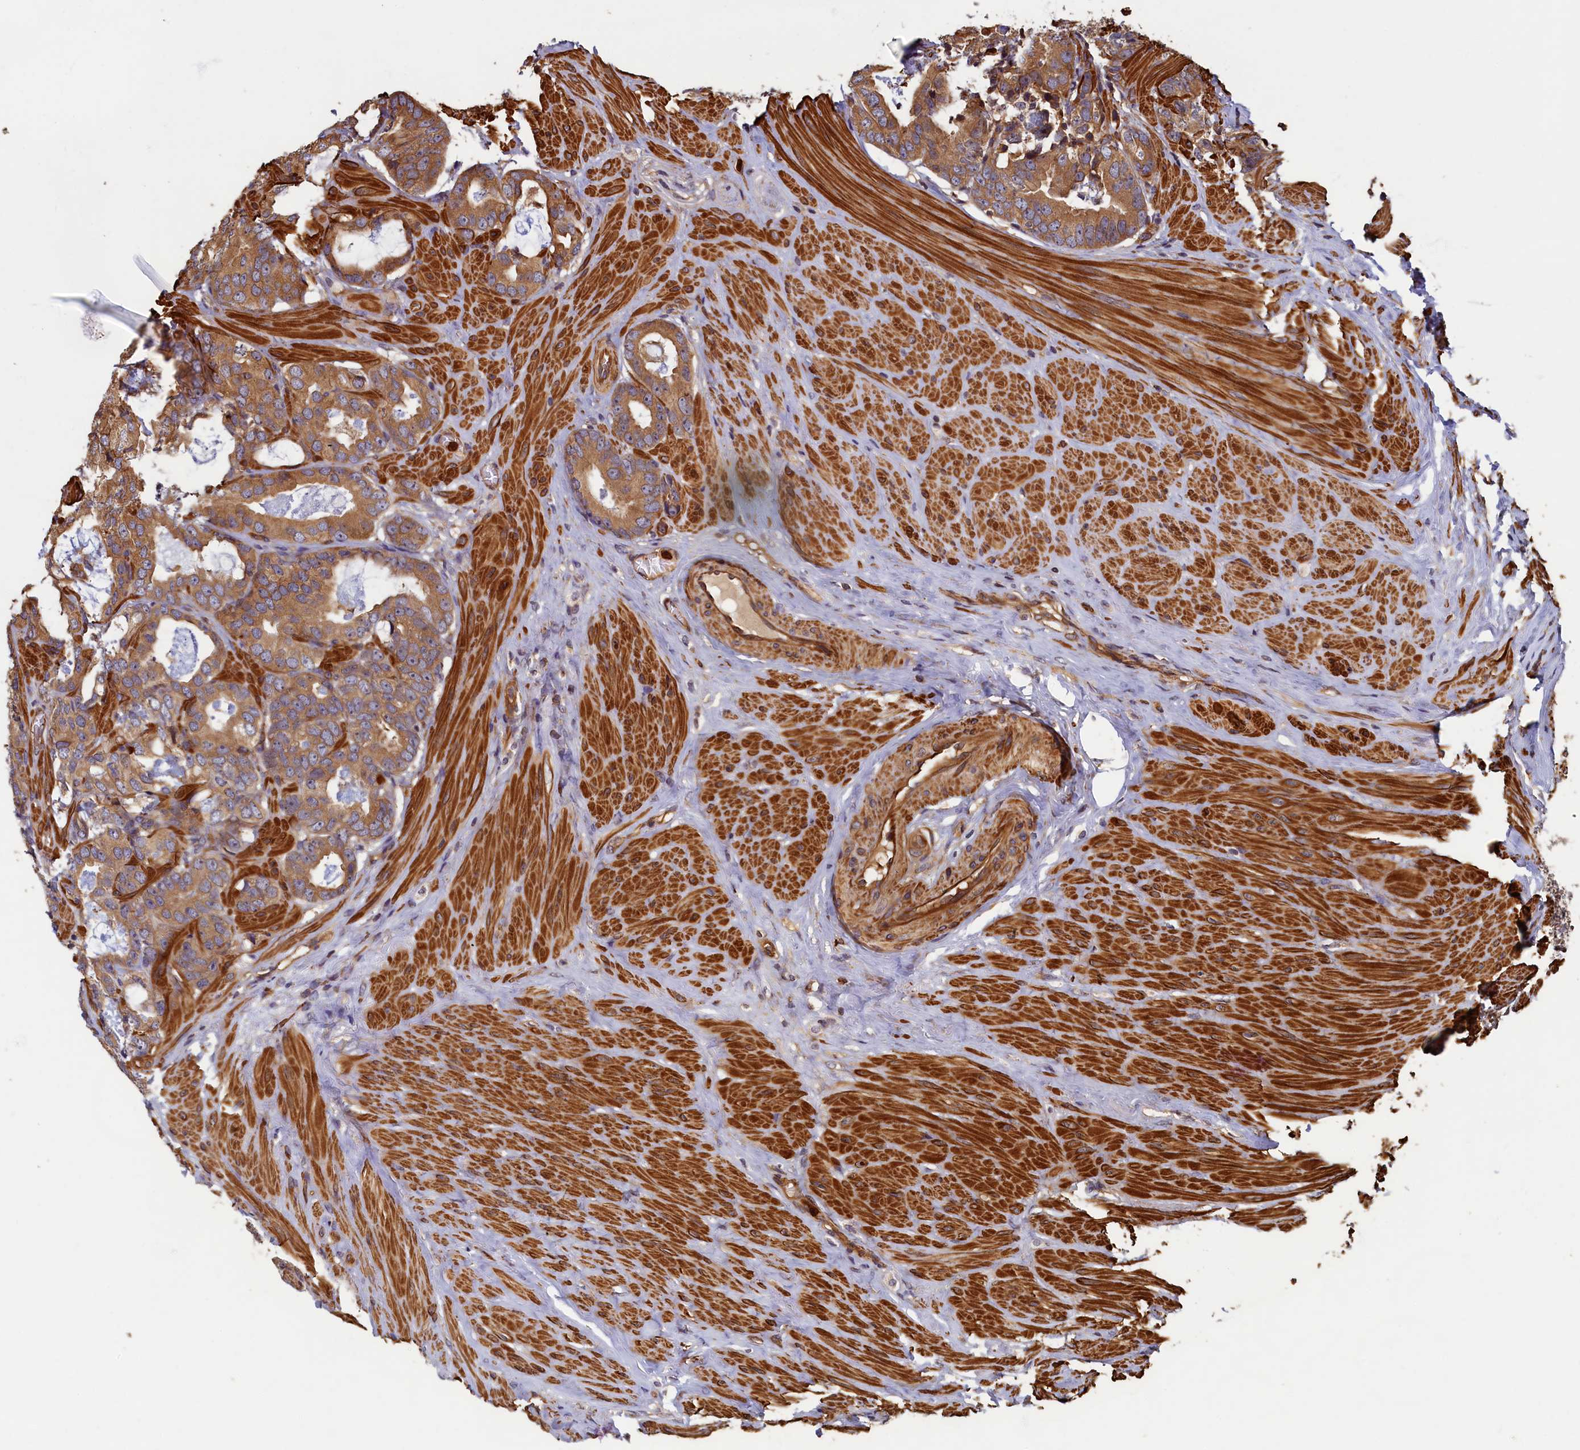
{"staining": {"intensity": "moderate", "quantity": ">75%", "location": "cytoplasmic/membranous"}, "tissue": "prostate cancer", "cell_type": "Tumor cells", "image_type": "cancer", "snomed": [{"axis": "morphology", "description": "Adenocarcinoma, Low grade"}, {"axis": "topography", "description": "Prostate"}], "caption": "Prostate cancer (low-grade adenocarcinoma) stained with a protein marker reveals moderate staining in tumor cells.", "gene": "CCDC102B", "patient": {"sex": "male", "age": 71}}